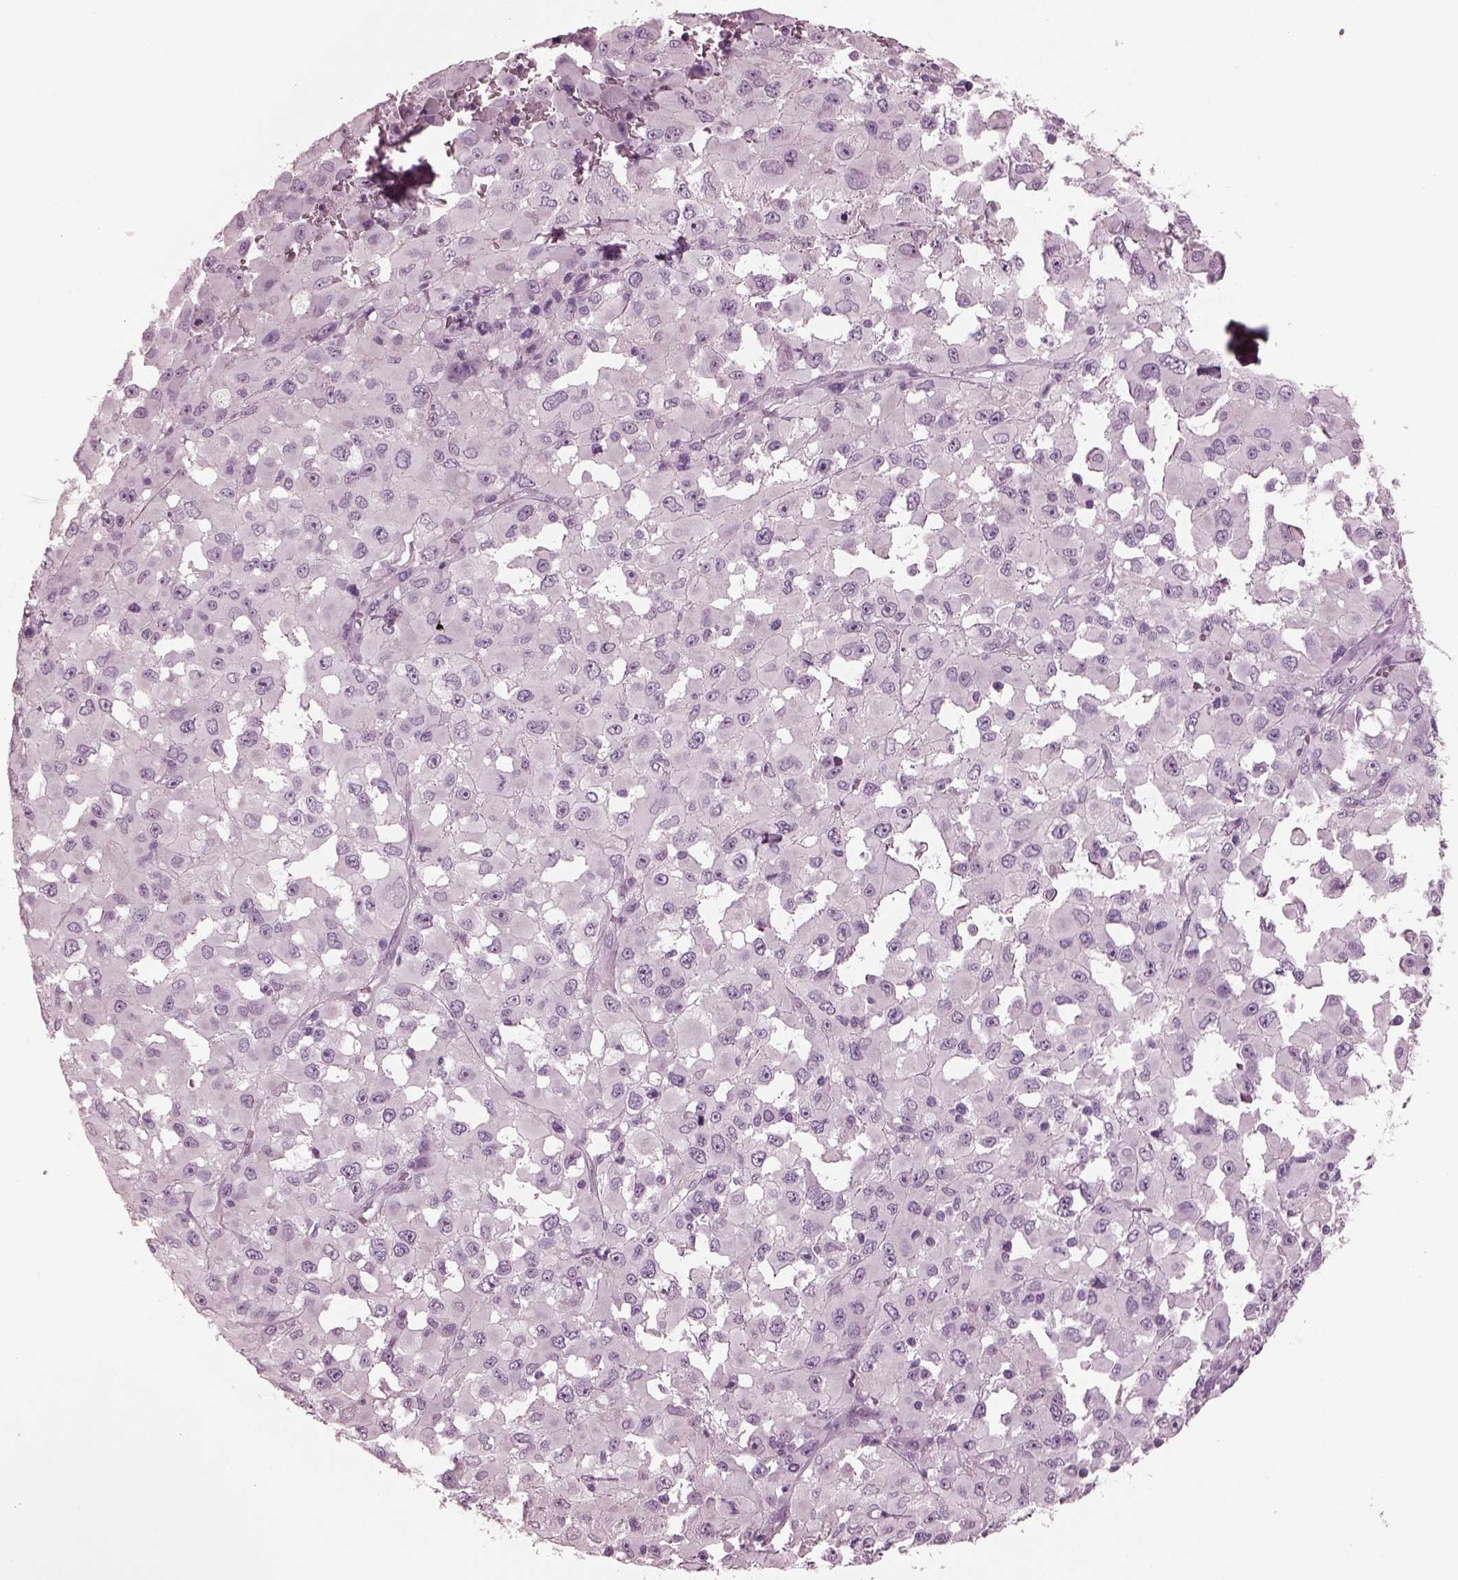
{"staining": {"intensity": "negative", "quantity": "none", "location": "none"}, "tissue": "melanoma", "cell_type": "Tumor cells", "image_type": "cancer", "snomed": [{"axis": "morphology", "description": "Malignant melanoma, Metastatic site"}, {"axis": "topography", "description": "Lymph node"}], "caption": "Tumor cells are negative for brown protein staining in melanoma. (Stains: DAB immunohistochemistry with hematoxylin counter stain, Microscopy: brightfield microscopy at high magnification).", "gene": "MIB2", "patient": {"sex": "male", "age": 50}}